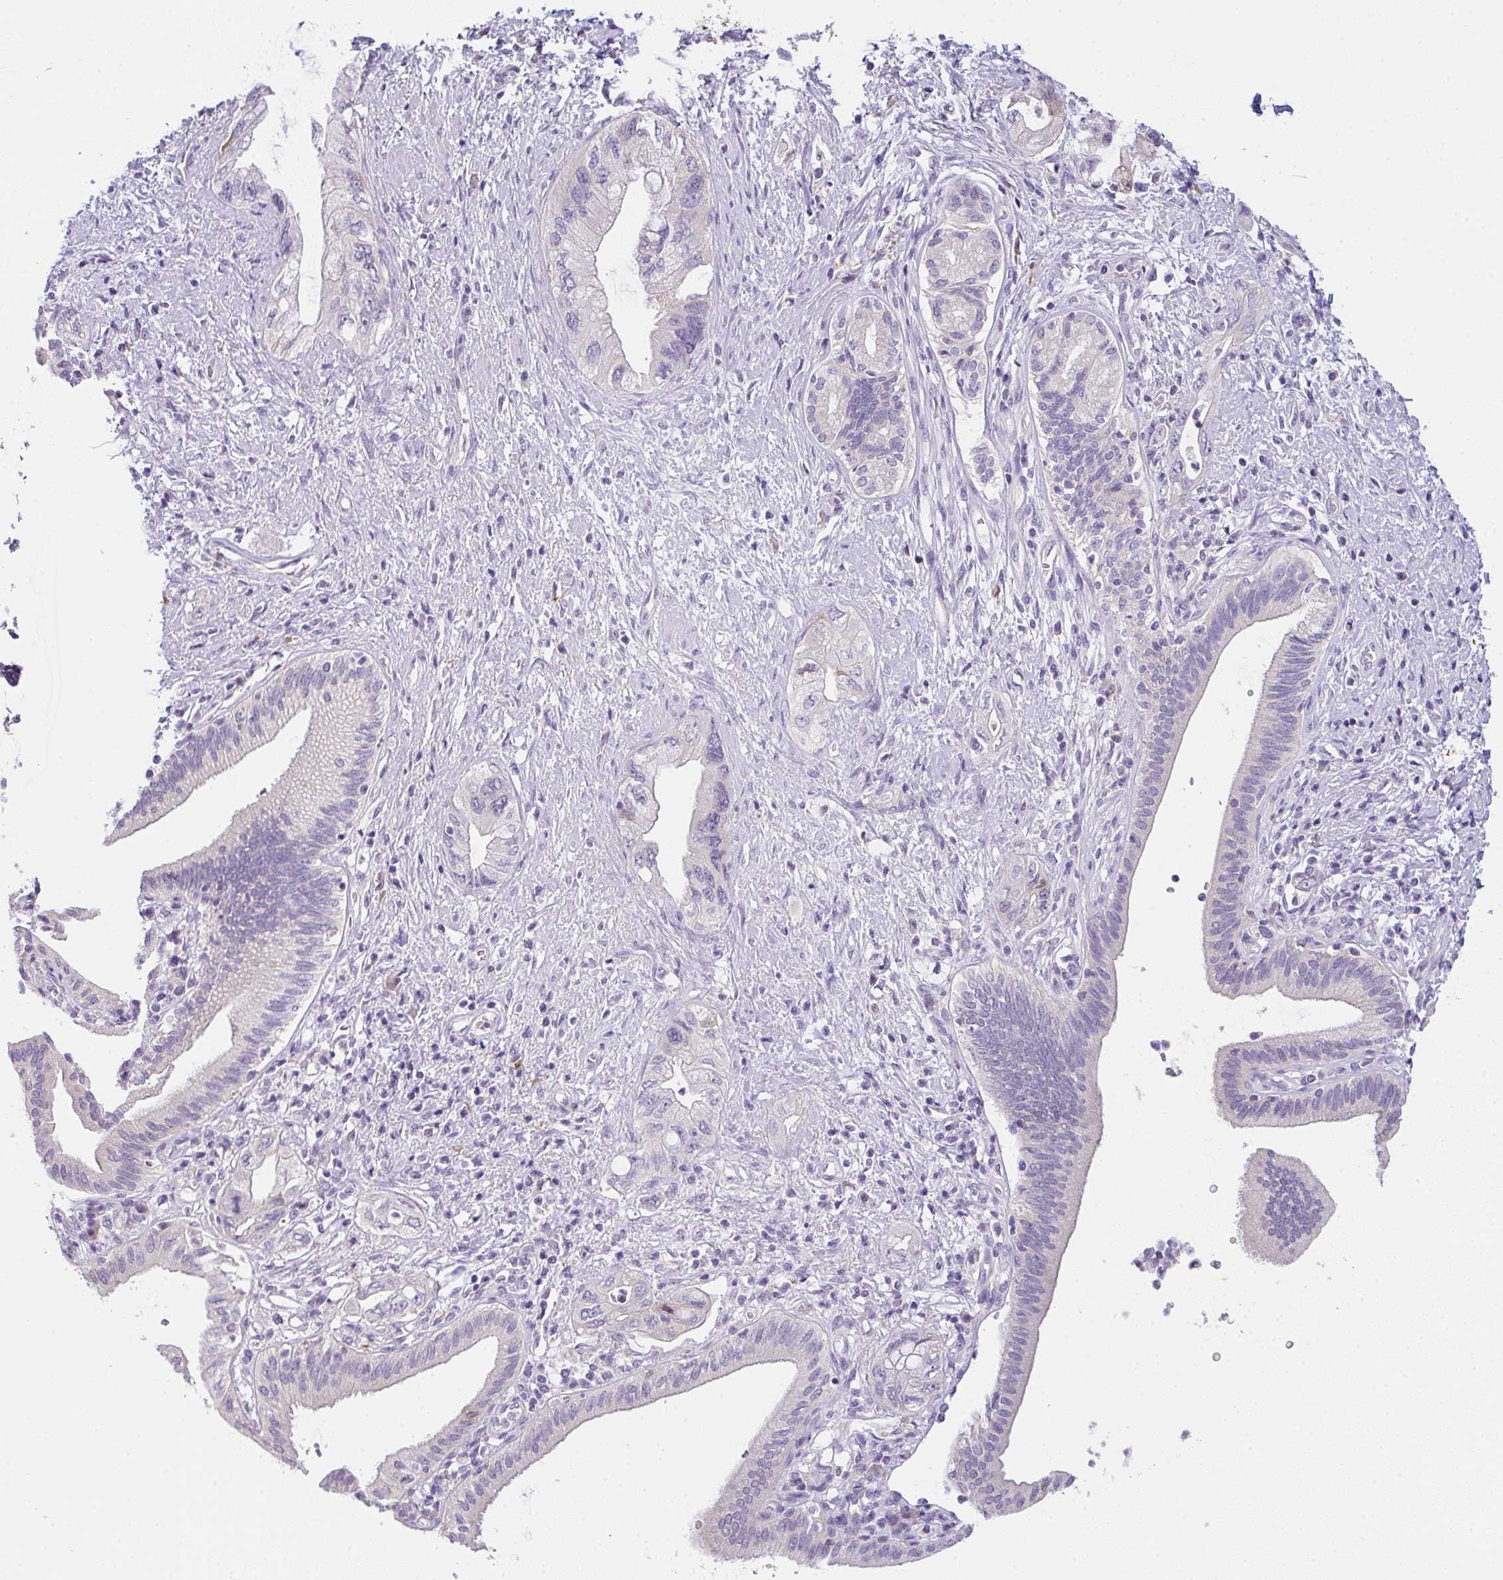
{"staining": {"intensity": "negative", "quantity": "none", "location": "none"}, "tissue": "pancreatic cancer", "cell_type": "Tumor cells", "image_type": "cancer", "snomed": [{"axis": "morphology", "description": "Adenocarcinoma, NOS"}, {"axis": "topography", "description": "Pancreas"}], "caption": "DAB immunohistochemical staining of adenocarcinoma (pancreatic) displays no significant staining in tumor cells.", "gene": "COX7B", "patient": {"sex": "female", "age": 73}}